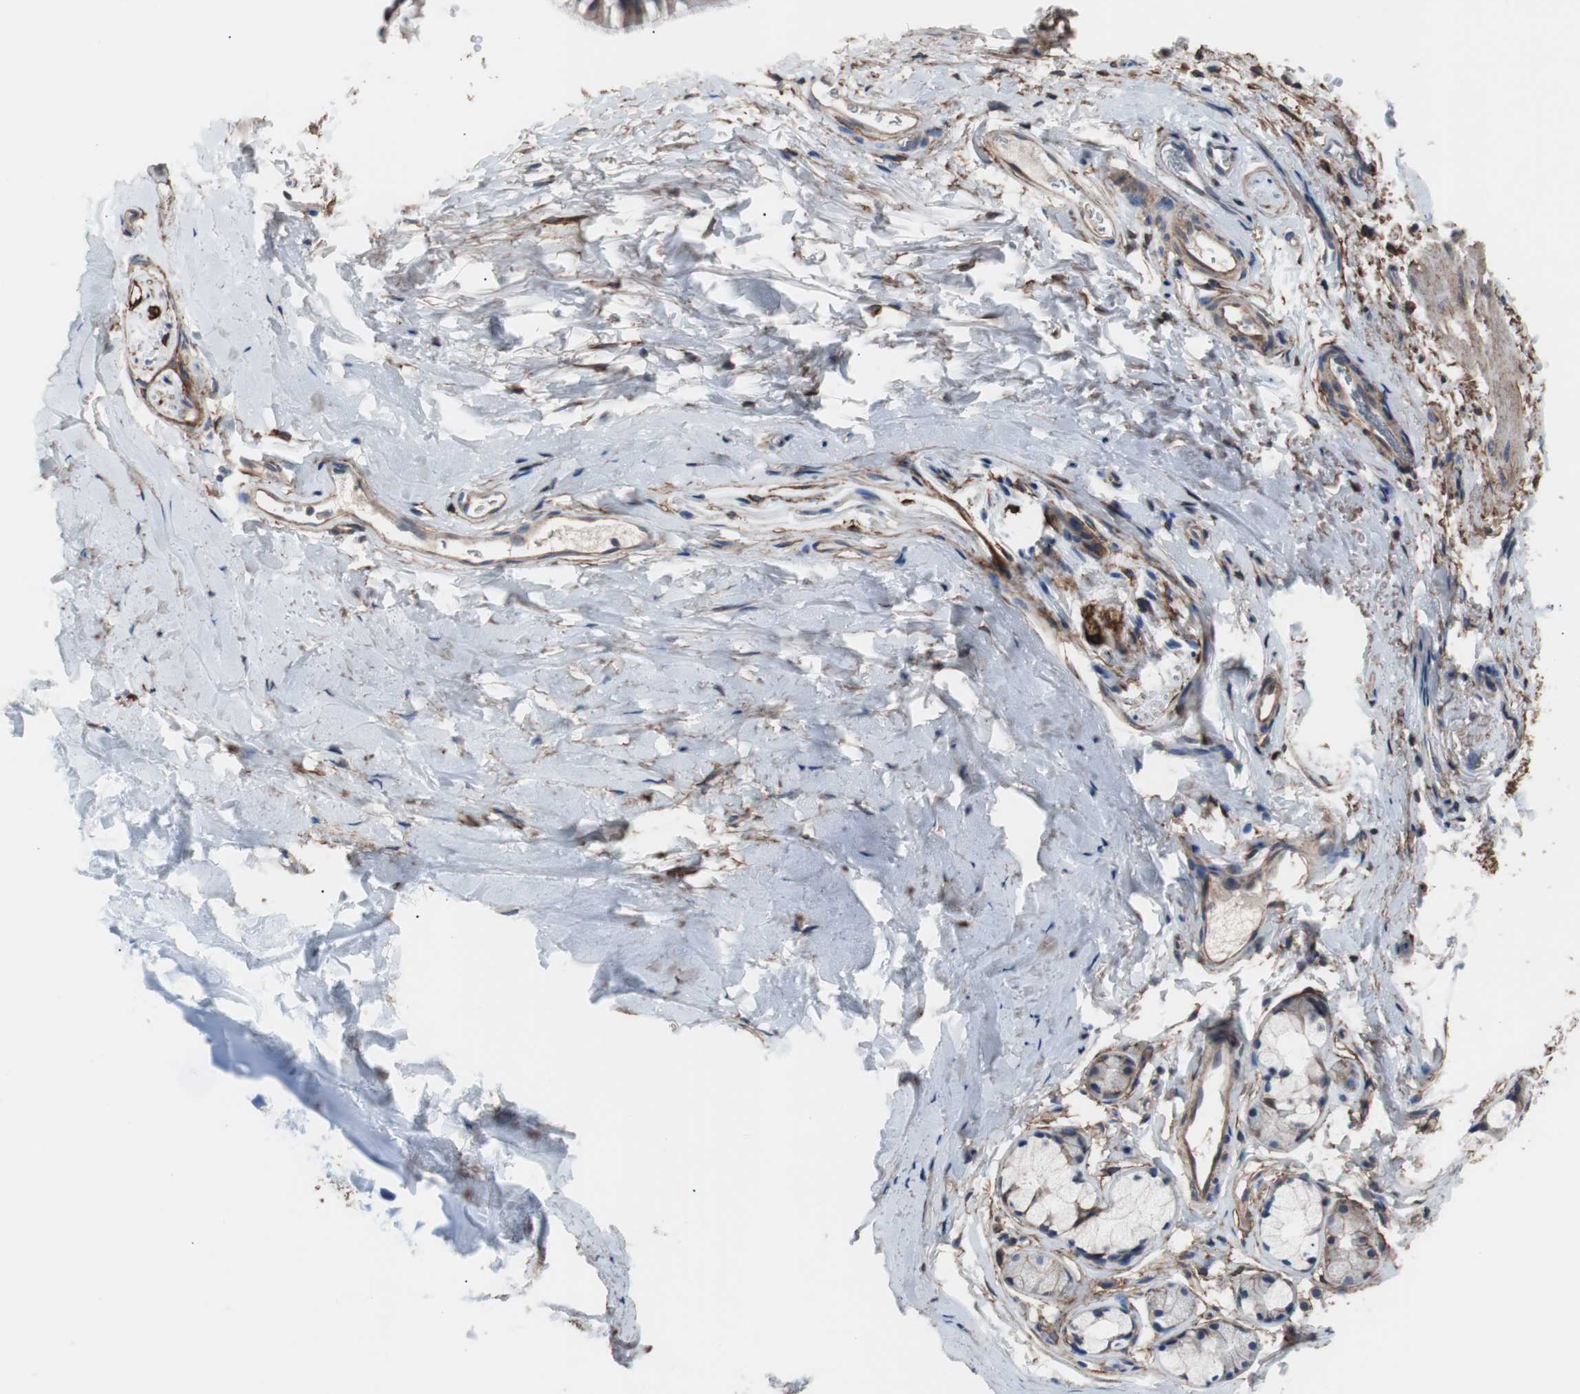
{"staining": {"intensity": "moderate", "quantity": ">75%", "location": "cytoplasmic/membranous"}, "tissue": "adipose tissue", "cell_type": "Adipocytes", "image_type": "normal", "snomed": [{"axis": "morphology", "description": "Normal tissue, NOS"}, {"axis": "topography", "description": "Cartilage tissue"}, {"axis": "topography", "description": "Bronchus"}], "caption": "Protein staining of benign adipose tissue displays moderate cytoplasmic/membranous expression in about >75% of adipocytes. Using DAB (brown) and hematoxylin (blue) stains, captured at high magnification using brightfield microscopy.", "gene": "CD81", "patient": {"sex": "female", "age": 73}}